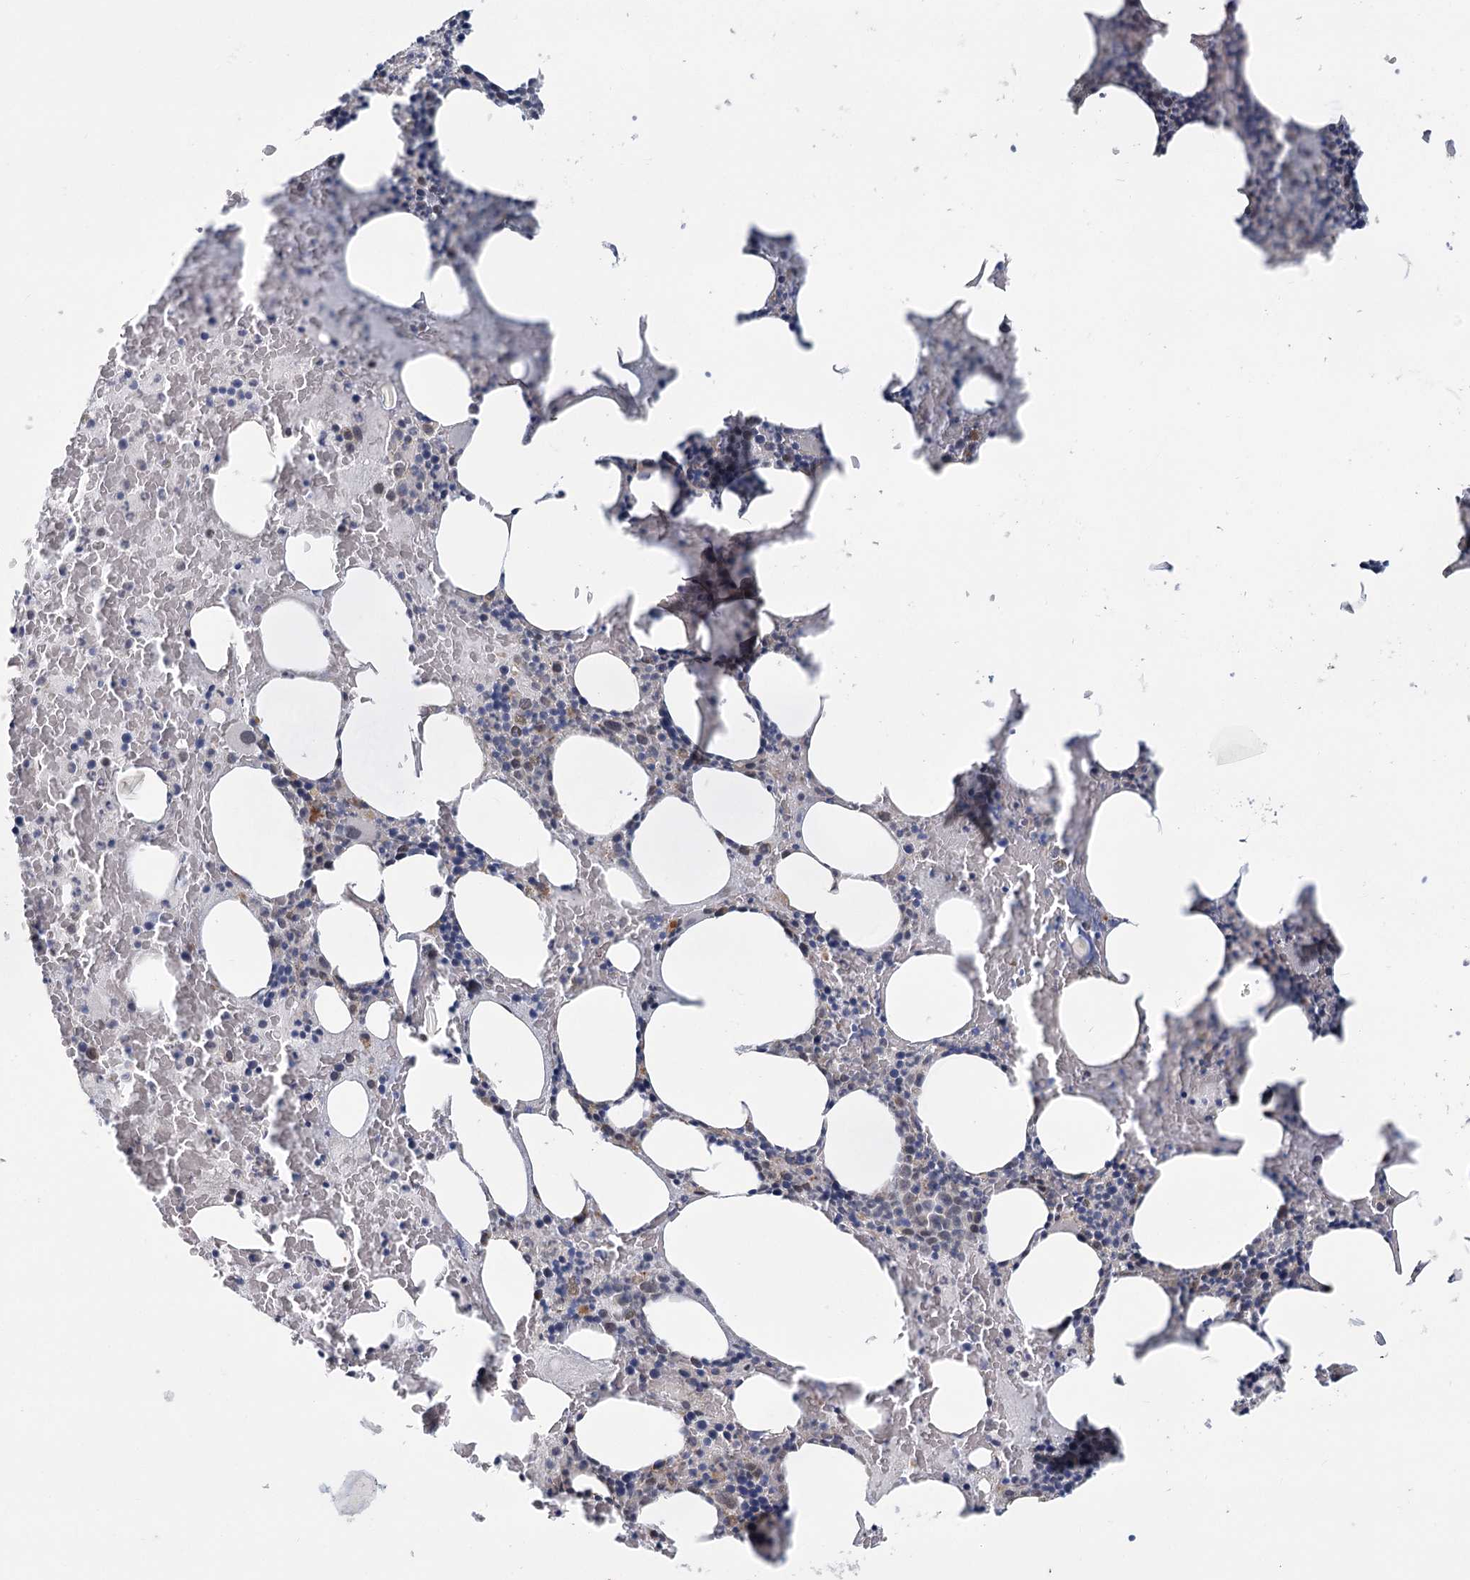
{"staining": {"intensity": "negative", "quantity": "none", "location": "none"}, "tissue": "bone marrow", "cell_type": "Hematopoietic cells", "image_type": "normal", "snomed": [{"axis": "morphology", "description": "Normal tissue, NOS"}, {"axis": "topography", "description": "Bone marrow"}], "caption": "Immunohistochemical staining of benign human bone marrow reveals no significant staining in hematopoietic cells. The staining was performed using DAB (3,3'-diaminobenzidine) to visualize the protein expression in brown, while the nuclei were stained in blue with hematoxylin (Magnification: 20x).", "gene": "MTG1", "patient": {"sex": "male", "age": 62}}